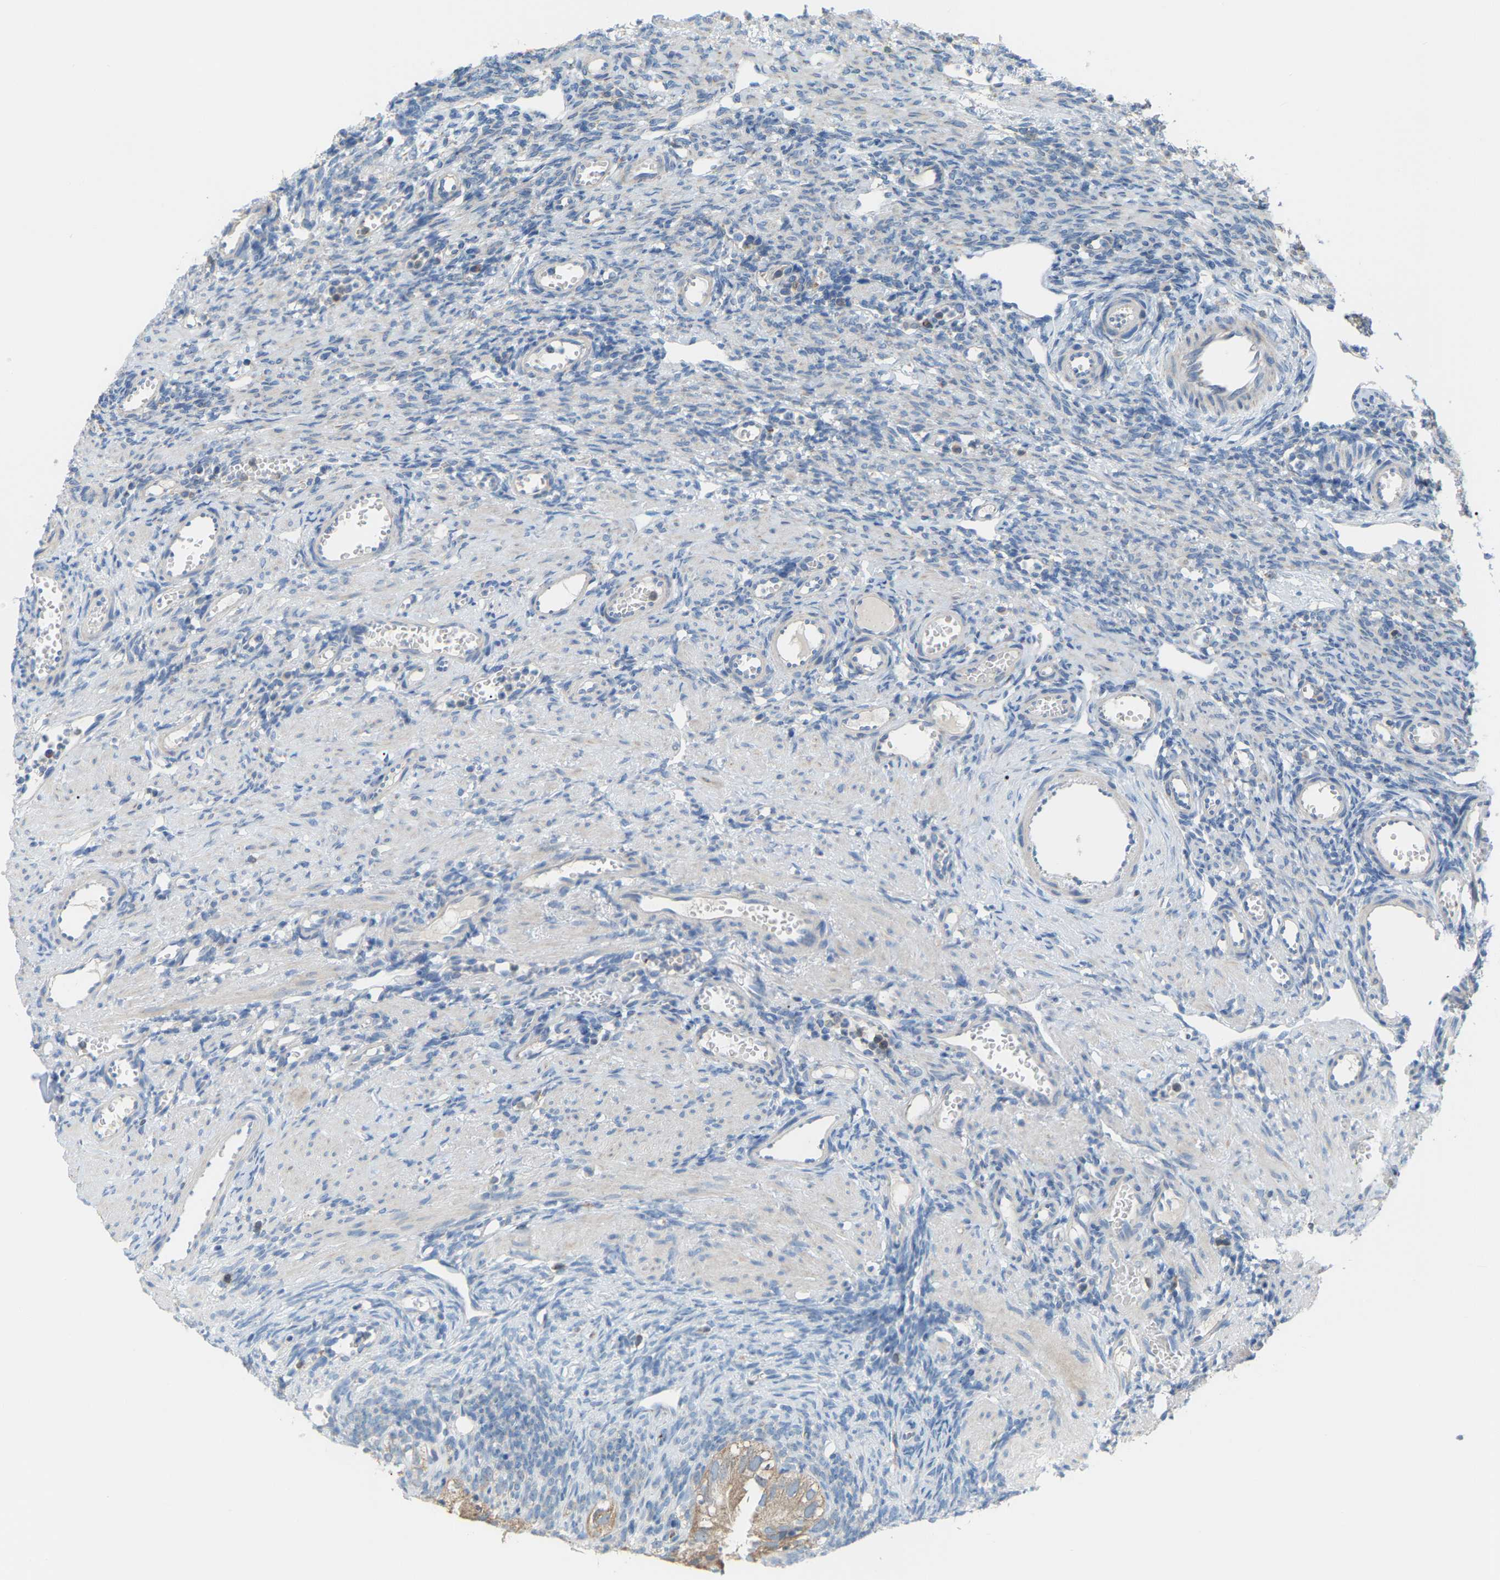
{"staining": {"intensity": "weak", "quantity": ">75%", "location": "cytoplasmic/membranous"}, "tissue": "ovary", "cell_type": "Follicle cells", "image_type": "normal", "snomed": [{"axis": "morphology", "description": "Normal tissue, NOS"}, {"axis": "topography", "description": "Ovary"}], "caption": "Ovary stained with immunohistochemistry exhibits weak cytoplasmic/membranous staining in approximately >75% of follicle cells.", "gene": "CROT", "patient": {"sex": "female", "age": 33}}